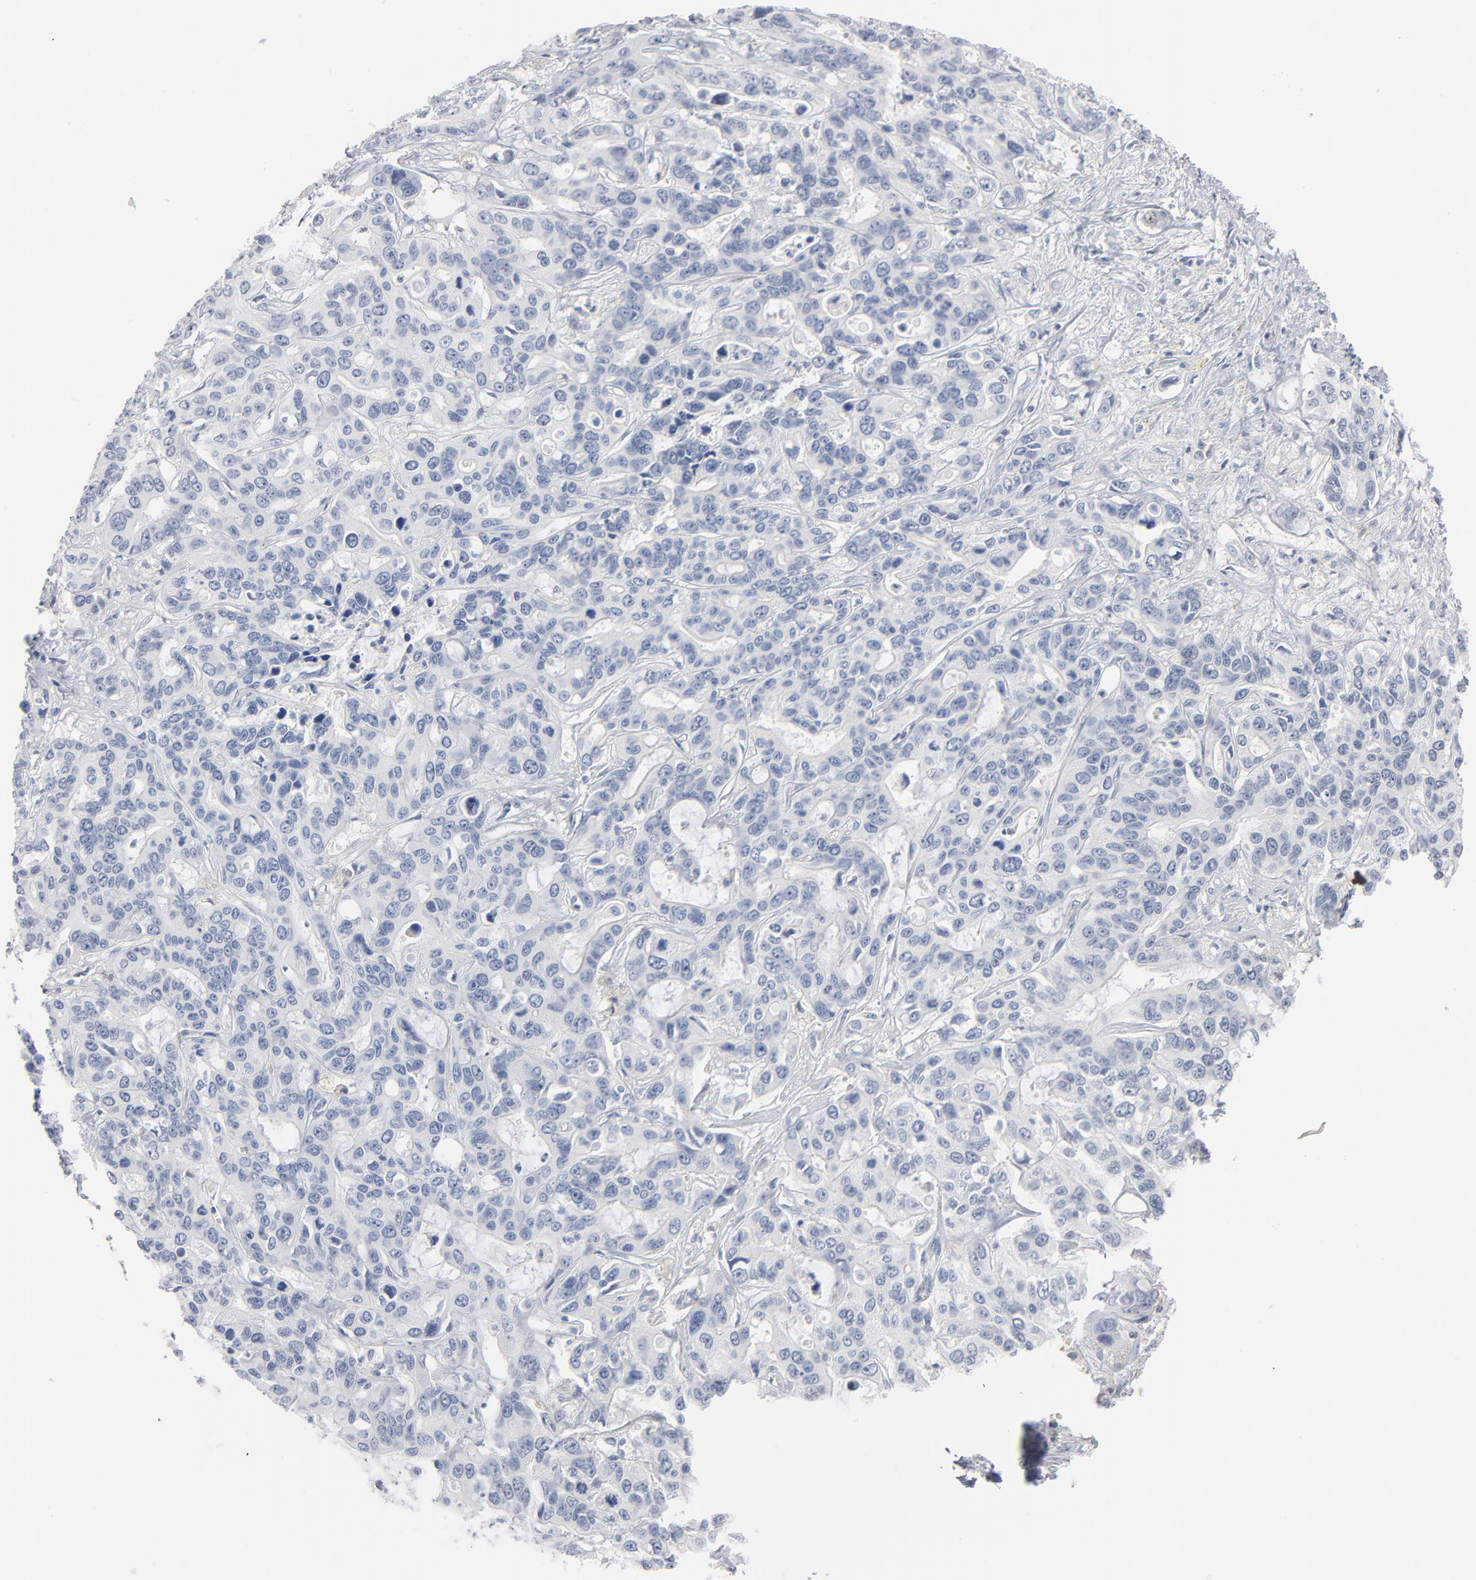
{"staining": {"intensity": "negative", "quantity": "none", "location": "none"}, "tissue": "liver cancer", "cell_type": "Tumor cells", "image_type": "cancer", "snomed": [{"axis": "morphology", "description": "Cholangiocarcinoma"}, {"axis": "topography", "description": "Liver"}], "caption": "A histopathology image of cholangiocarcinoma (liver) stained for a protein shows no brown staining in tumor cells.", "gene": "PTK2B", "patient": {"sex": "female", "age": 65}}